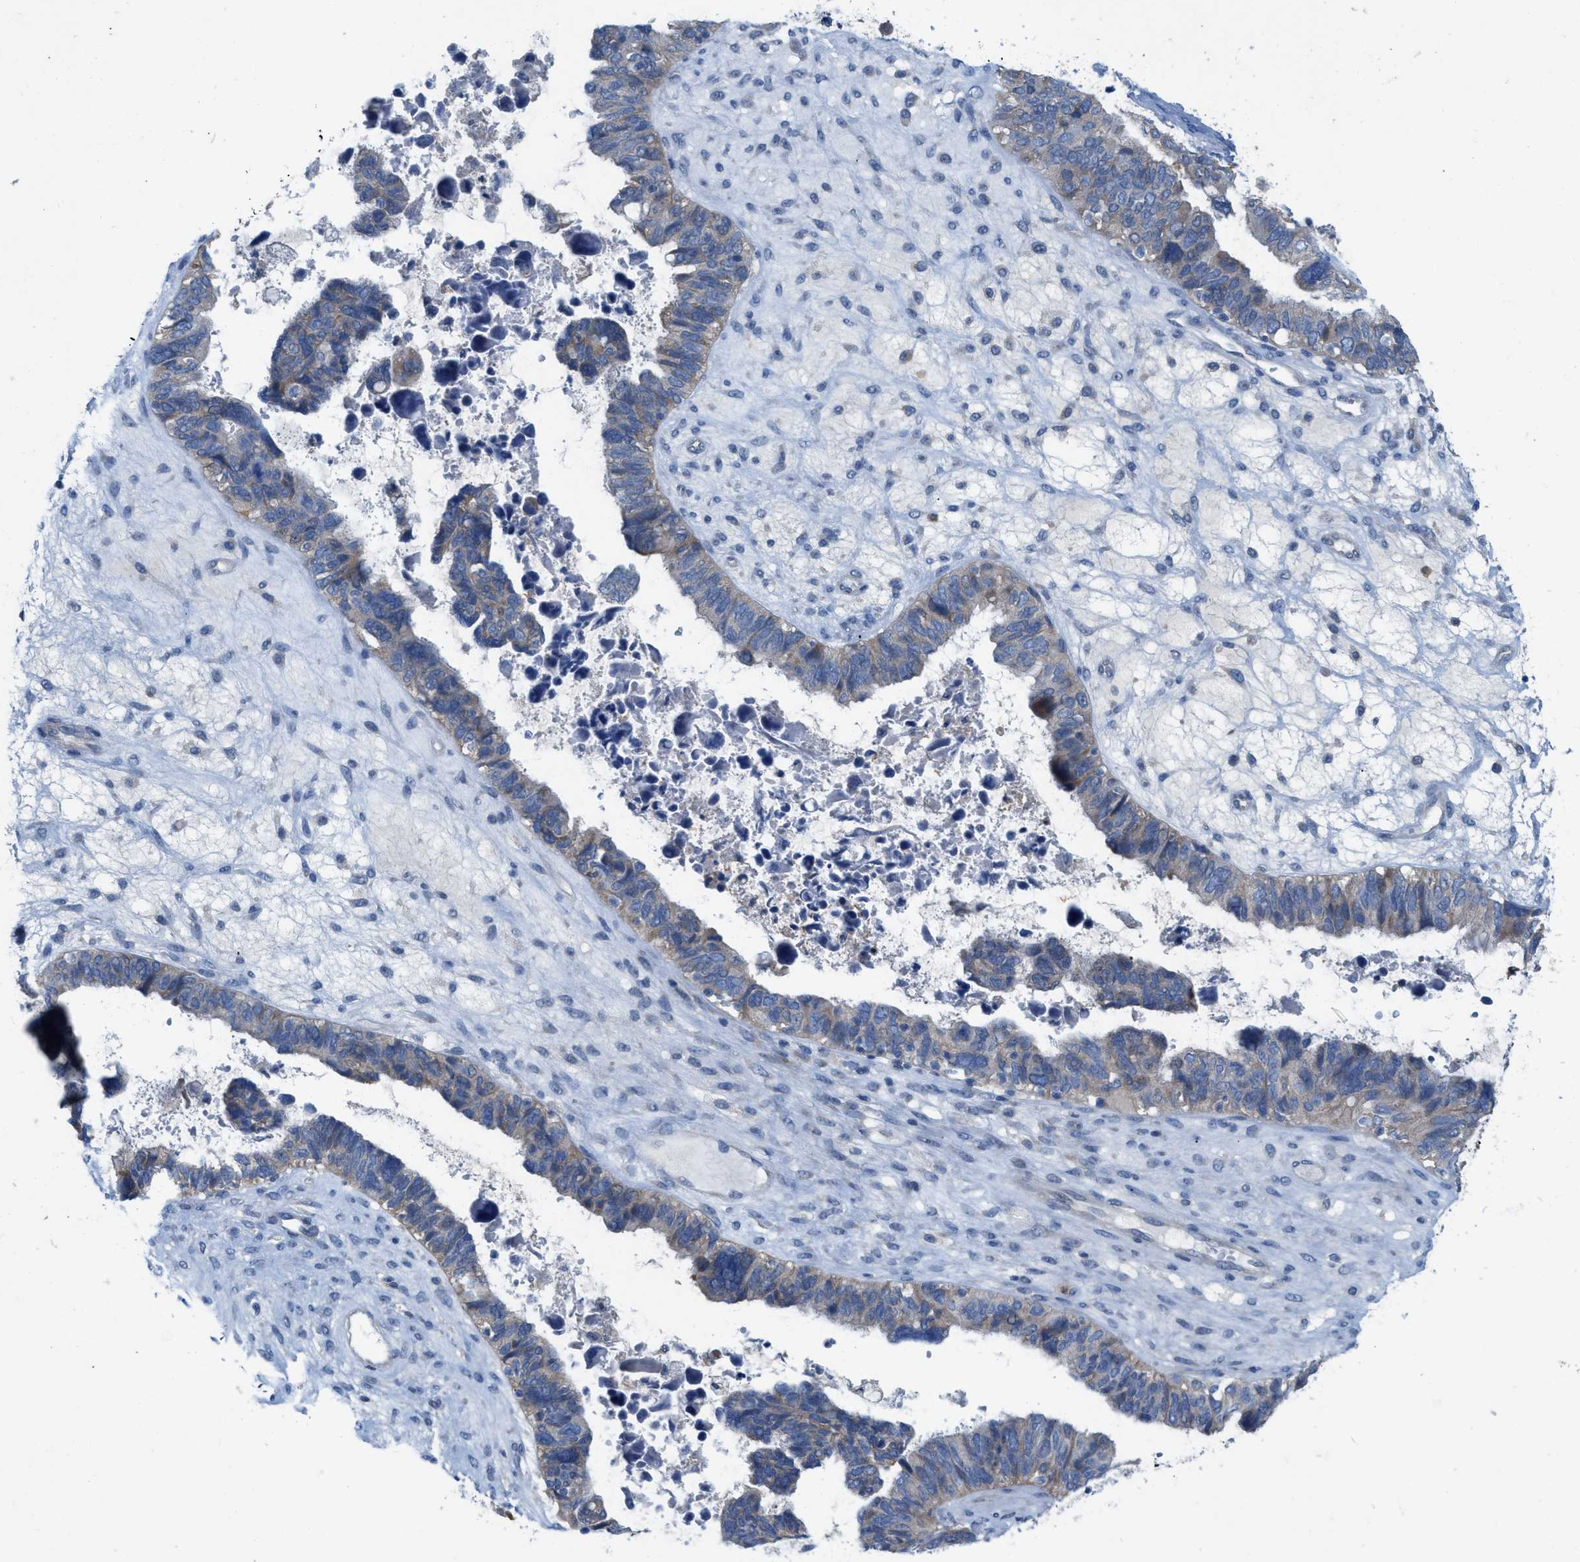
{"staining": {"intensity": "weak", "quantity": "25%-75%", "location": "cytoplasmic/membranous"}, "tissue": "ovarian cancer", "cell_type": "Tumor cells", "image_type": "cancer", "snomed": [{"axis": "morphology", "description": "Cystadenocarcinoma, serous, NOS"}, {"axis": "topography", "description": "Ovary"}], "caption": "Ovarian cancer stained with a brown dye displays weak cytoplasmic/membranous positive expression in approximately 25%-75% of tumor cells.", "gene": "PLPPR5", "patient": {"sex": "female", "age": 79}}